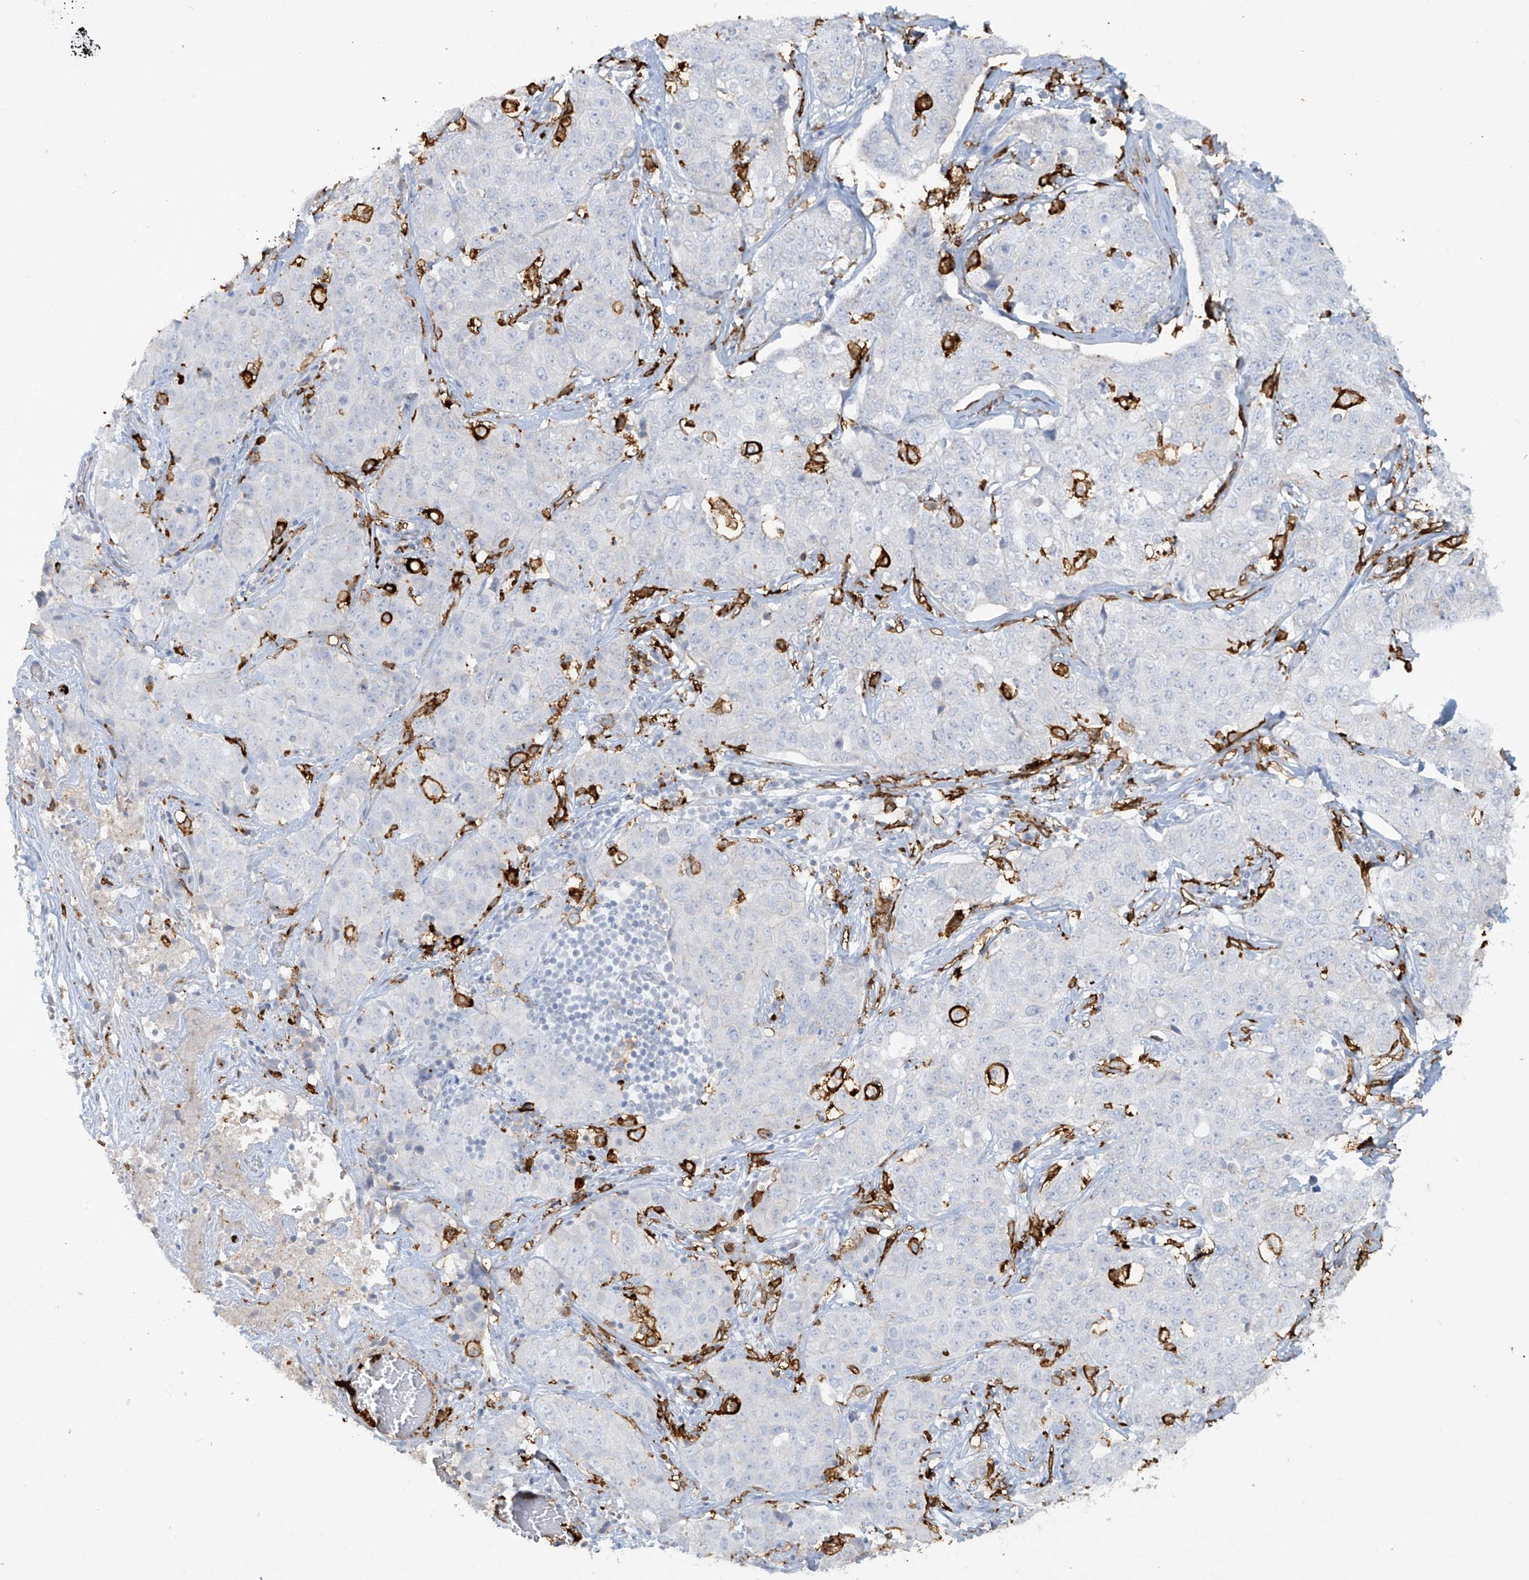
{"staining": {"intensity": "negative", "quantity": "none", "location": "none"}, "tissue": "stomach cancer", "cell_type": "Tumor cells", "image_type": "cancer", "snomed": [{"axis": "morphology", "description": "Normal tissue, NOS"}, {"axis": "morphology", "description": "Adenocarcinoma, NOS"}, {"axis": "topography", "description": "Lymph node"}, {"axis": "topography", "description": "Stomach"}], "caption": "Stomach cancer stained for a protein using immunohistochemistry (IHC) exhibits no staining tumor cells.", "gene": "FCGR3A", "patient": {"sex": "male", "age": 48}}